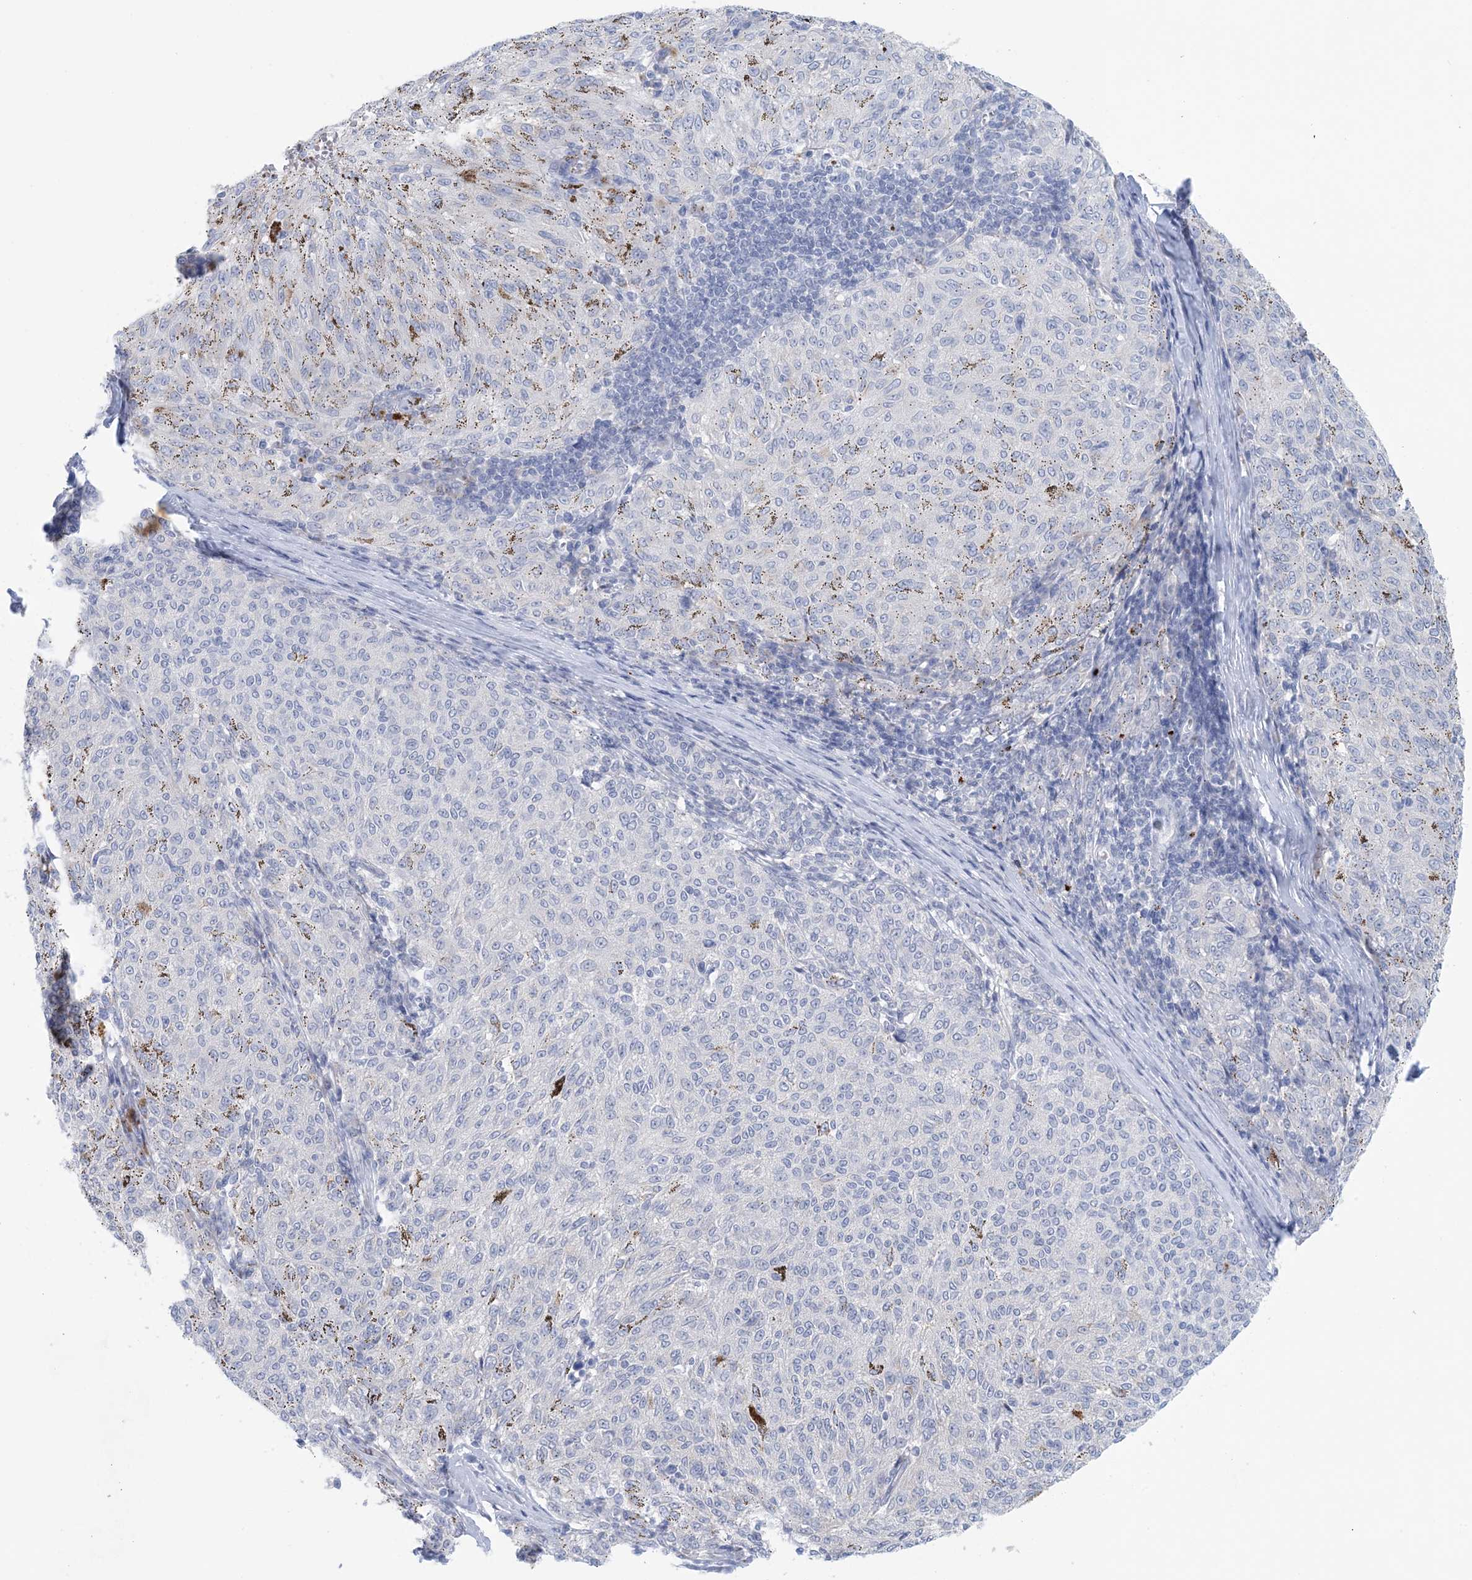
{"staining": {"intensity": "moderate", "quantity": "<25%", "location": "cytoplasmic/membranous"}, "tissue": "melanoma", "cell_type": "Tumor cells", "image_type": "cancer", "snomed": [{"axis": "morphology", "description": "Malignant melanoma, NOS"}, {"axis": "topography", "description": "Skin"}], "caption": "There is low levels of moderate cytoplasmic/membranous positivity in tumor cells of malignant melanoma, as demonstrated by immunohistochemical staining (brown color).", "gene": "GABRG1", "patient": {"sex": "female", "age": 72}}